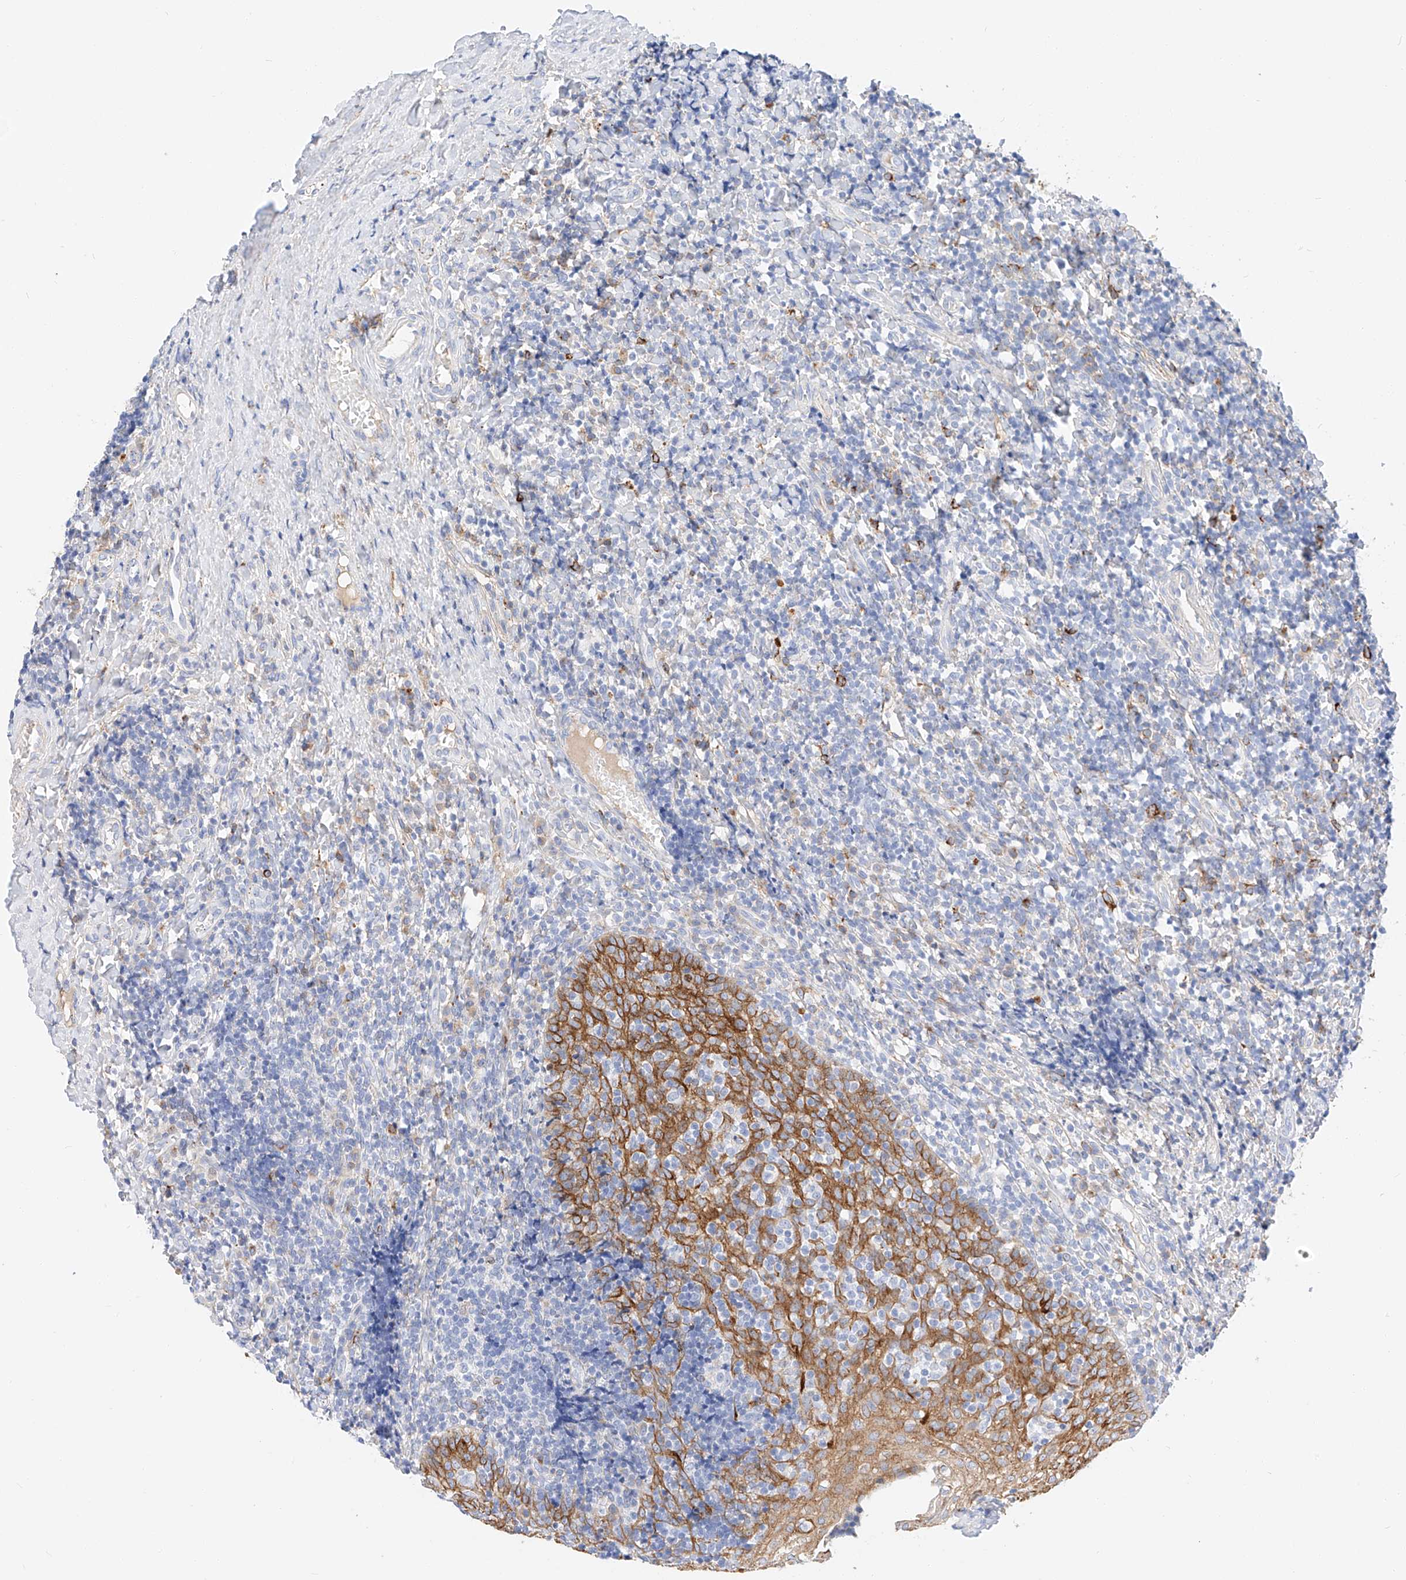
{"staining": {"intensity": "moderate", "quantity": "<25%", "location": "cytoplasmic/membranous"}, "tissue": "tonsil", "cell_type": "Germinal center cells", "image_type": "normal", "snomed": [{"axis": "morphology", "description": "Normal tissue, NOS"}, {"axis": "topography", "description": "Tonsil"}], "caption": "DAB immunohistochemical staining of normal human tonsil exhibits moderate cytoplasmic/membranous protein expression in approximately <25% of germinal center cells.", "gene": "MAP7", "patient": {"sex": "female", "age": 19}}